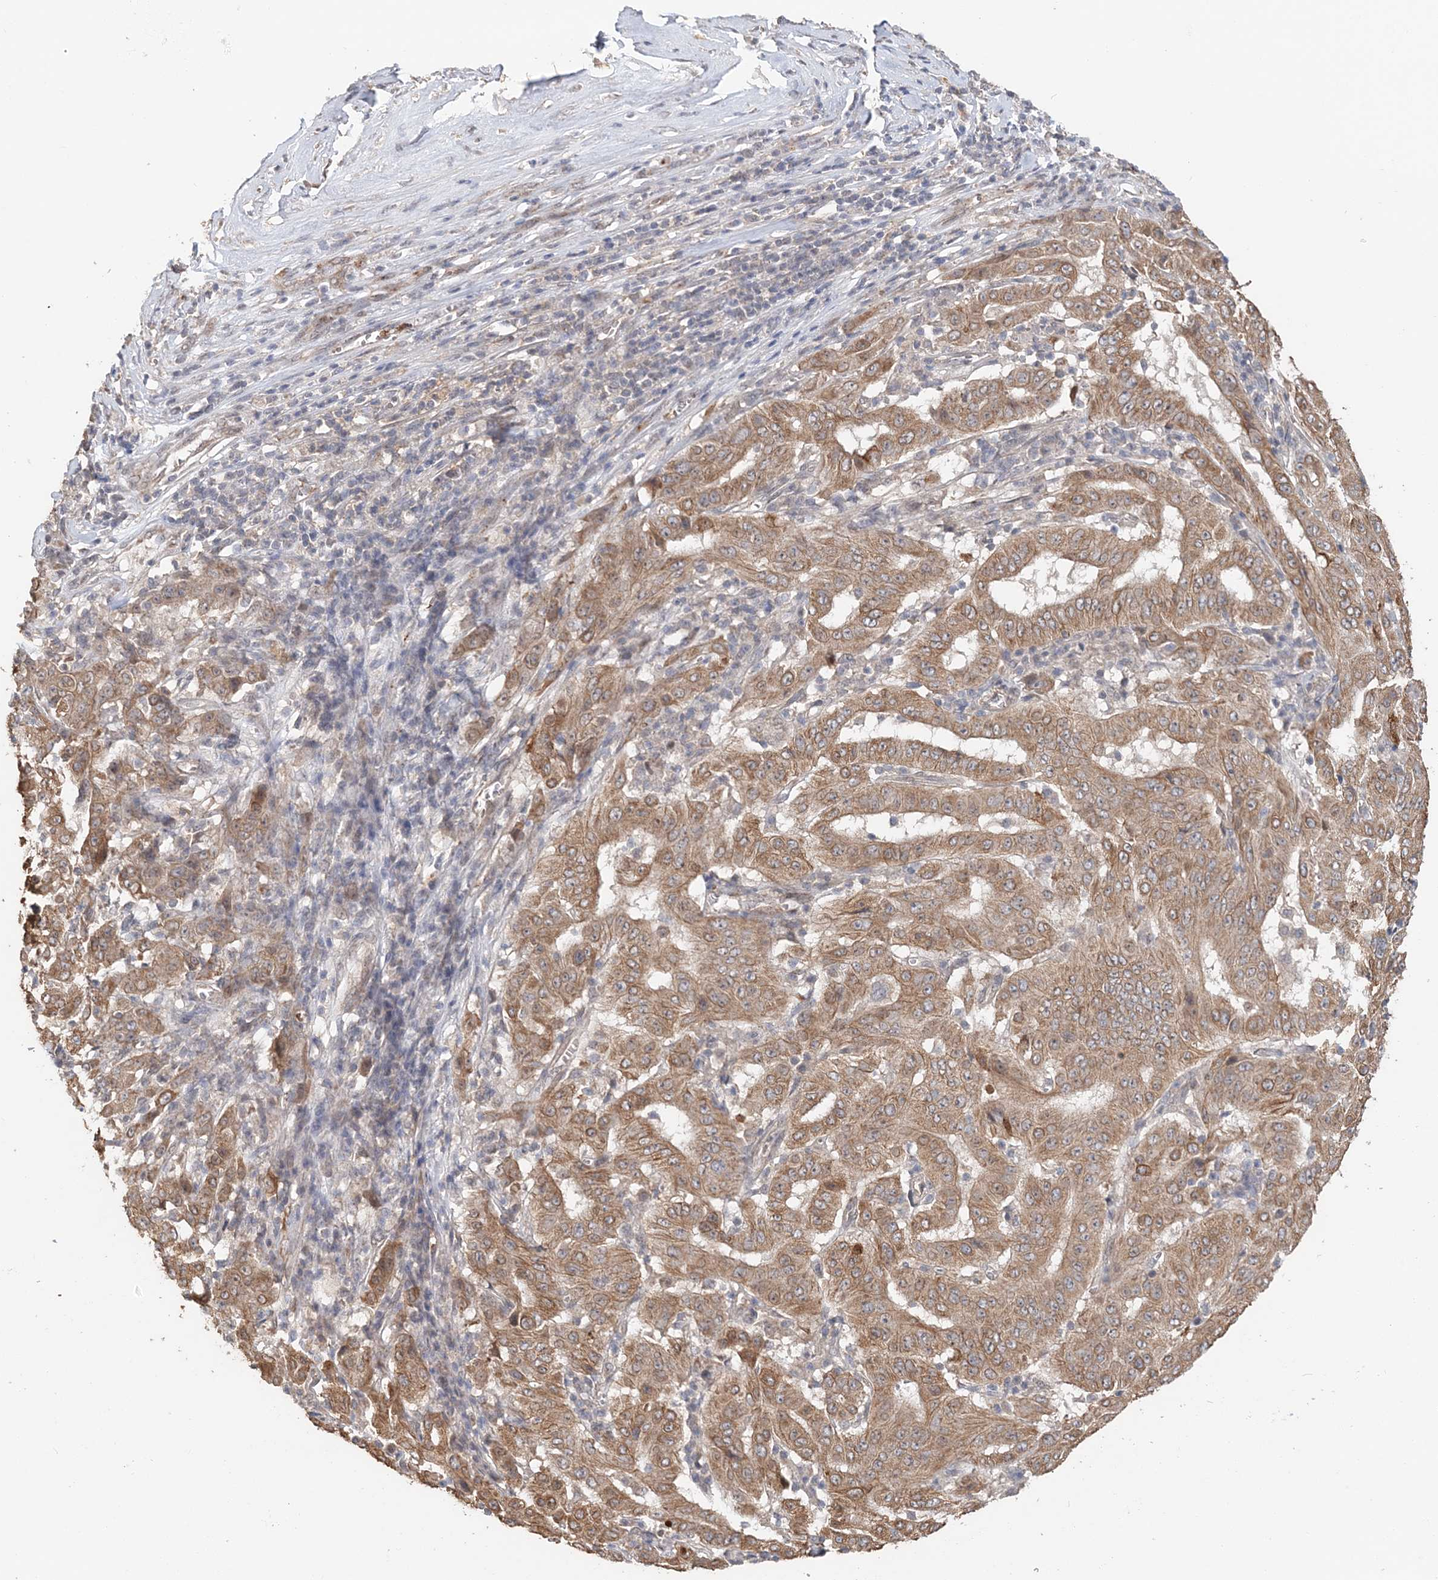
{"staining": {"intensity": "moderate", "quantity": ">75%", "location": "cytoplasmic/membranous"}, "tissue": "pancreatic cancer", "cell_type": "Tumor cells", "image_type": "cancer", "snomed": [{"axis": "morphology", "description": "Adenocarcinoma, NOS"}, {"axis": "topography", "description": "Pancreas"}], "caption": "About >75% of tumor cells in pancreatic cancer (adenocarcinoma) exhibit moderate cytoplasmic/membranous protein staining as visualized by brown immunohistochemical staining.", "gene": "FBXO38", "patient": {"sex": "male", "age": 63}}